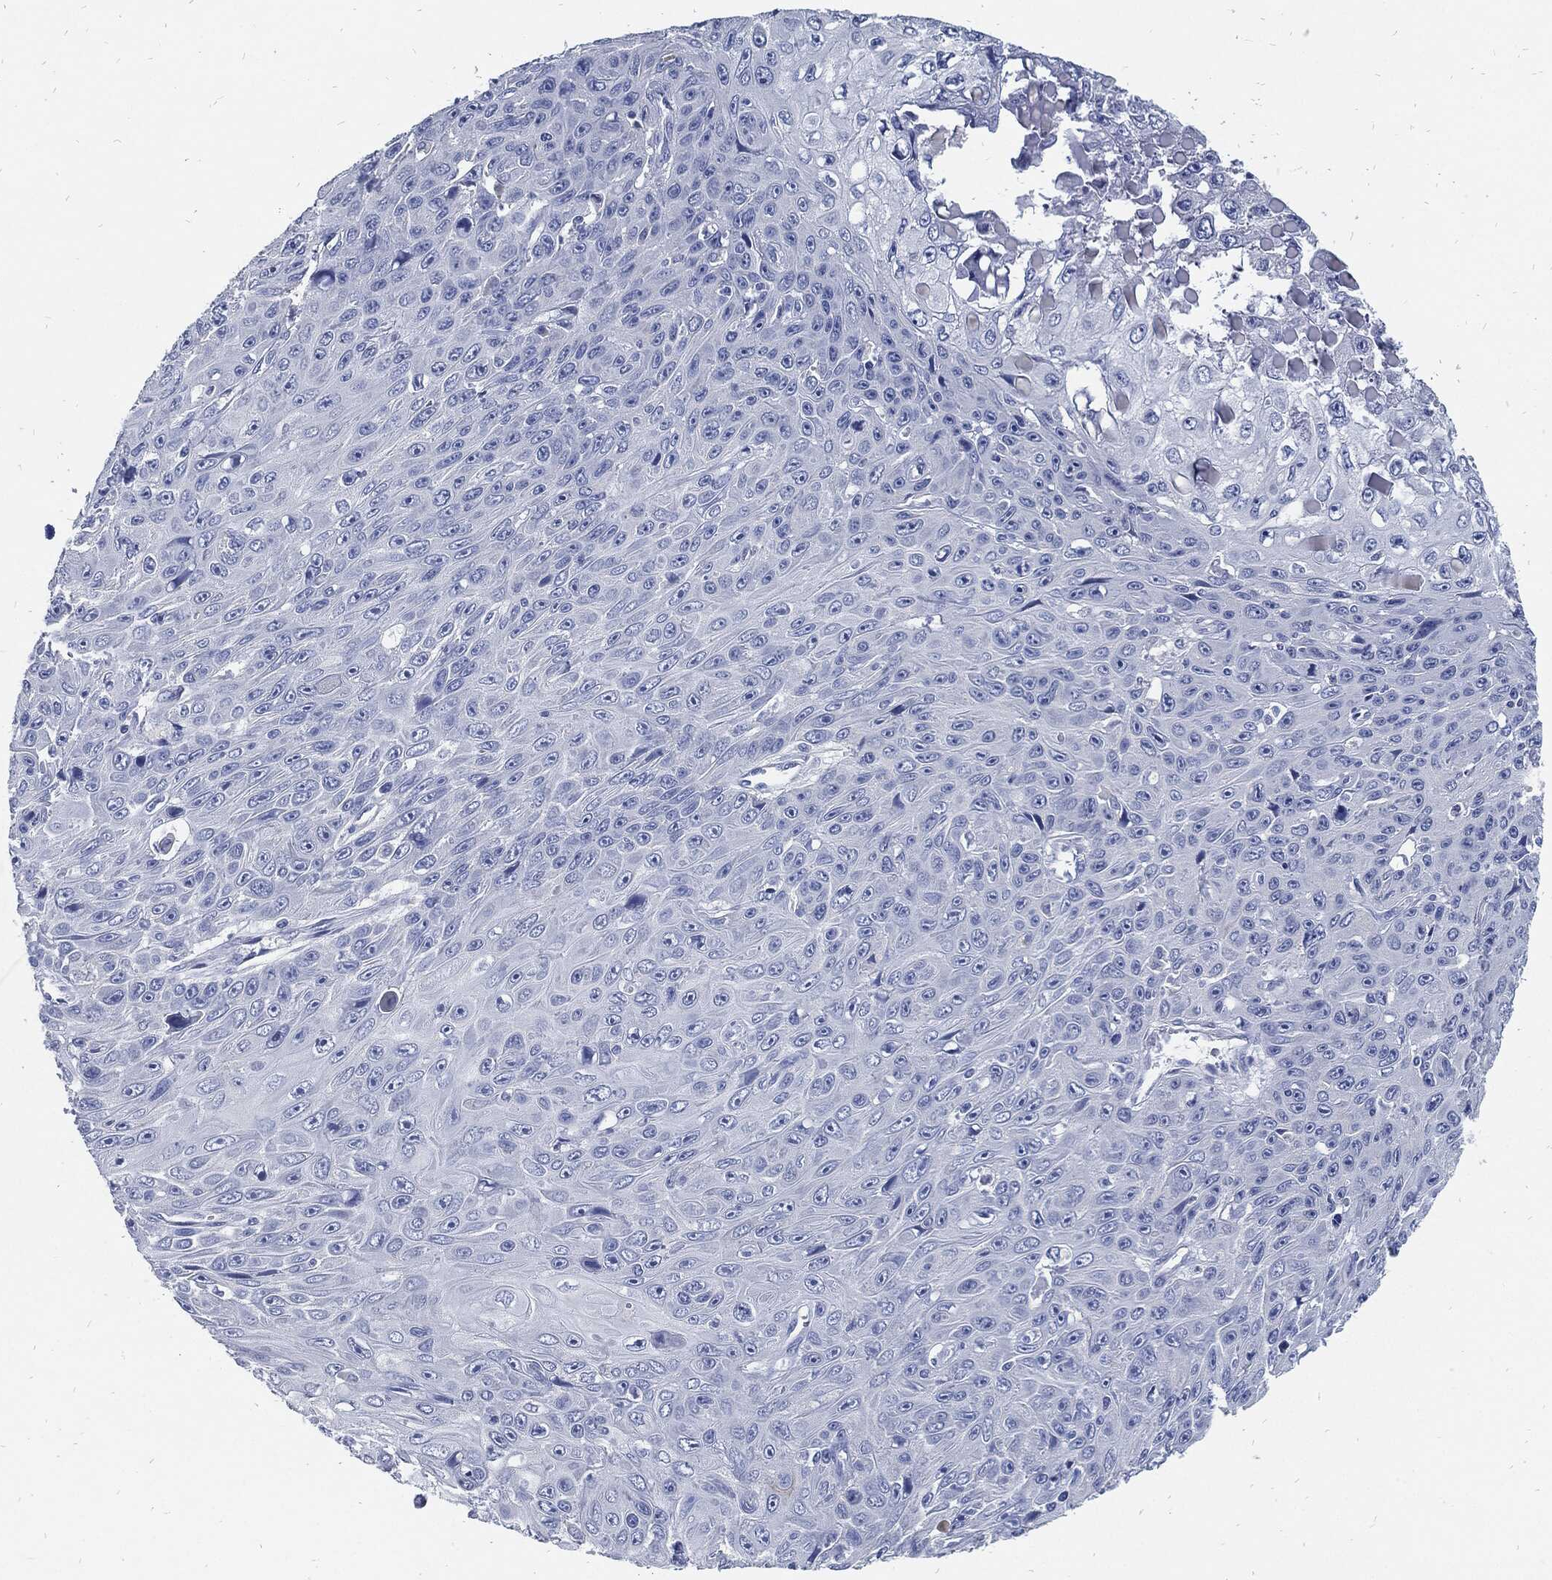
{"staining": {"intensity": "negative", "quantity": "none", "location": "none"}, "tissue": "skin cancer", "cell_type": "Tumor cells", "image_type": "cancer", "snomed": [{"axis": "morphology", "description": "Squamous cell carcinoma, NOS"}, {"axis": "topography", "description": "Skin"}], "caption": "Immunohistochemical staining of skin cancer (squamous cell carcinoma) displays no significant expression in tumor cells.", "gene": "FABP4", "patient": {"sex": "male", "age": 82}}